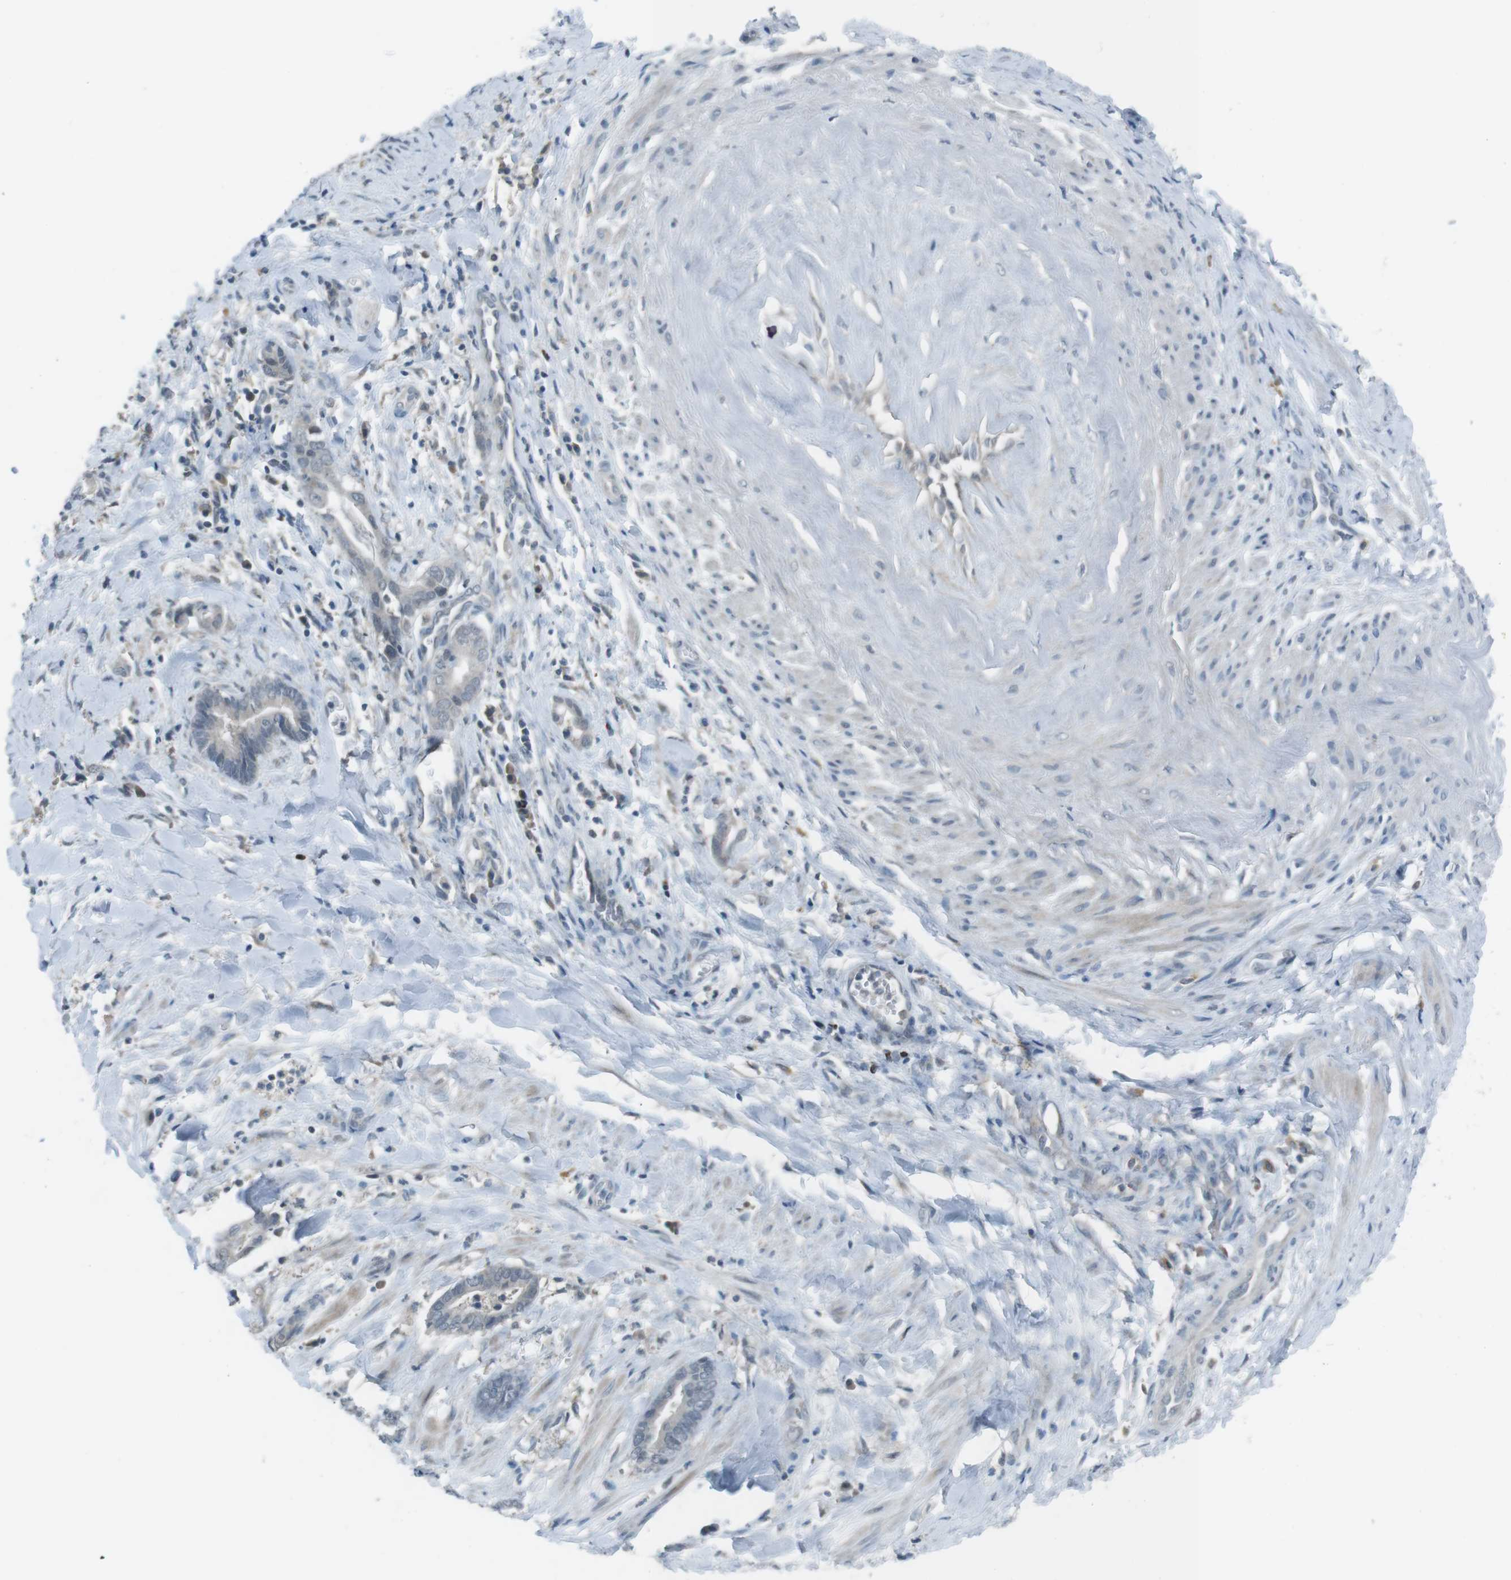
{"staining": {"intensity": "negative", "quantity": "none", "location": "none"}, "tissue": "cervical cancer", "cell_type": "Tumor cells", "image_type": "cancer", "snomed": [{"axis": "morphology", "description": "Adenocarcinoma, NOS"}, {"axis": "topography", "description": "Cervix"}], "caption": "High power microscopy histopathology image of an IHC image of cervical cancer, revealing no significant staining in tumor cells.", "gene": "FCRLA", "patient": {"sex": "female", "age": 44}}